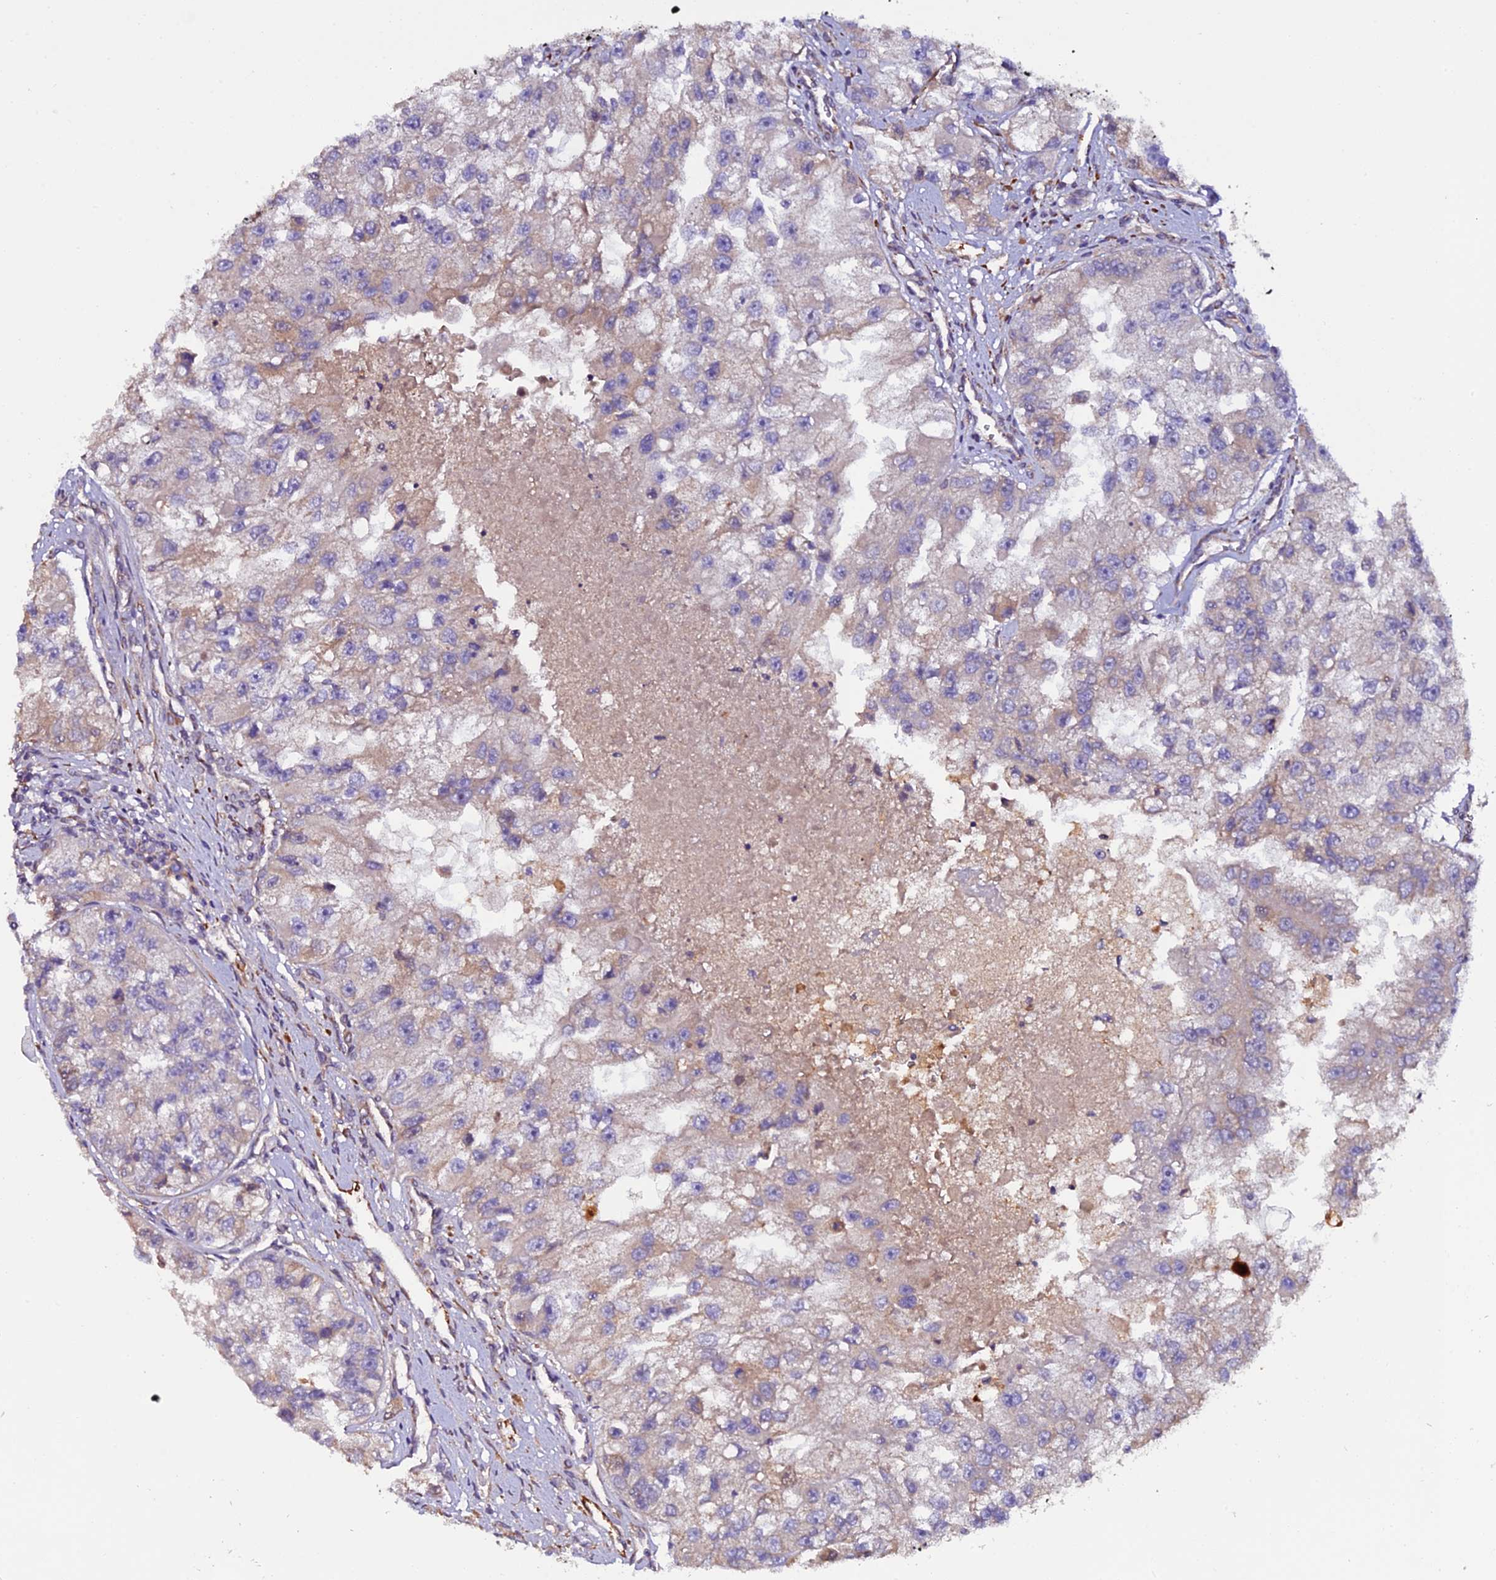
{"staining": {"intensity": "weak", "quantity": "<25%", "location": "cytoplasmic/membranous"}, "tissue": "renal cancer", "cell_type": "Tumor cells", "image_type": "cancer", "snomed": [{"axis": "morphology", "description": "Adenocarcinoma, NOS"}, {"axis": "topography", "description": "Kidney"}], "caption": "Immunohistochemical staining of human renal adenocarcinoma exhibits no significant positivity in tumor cells.", "gene": "P3H3", "patient": {"sex": "male", "age": 63}}